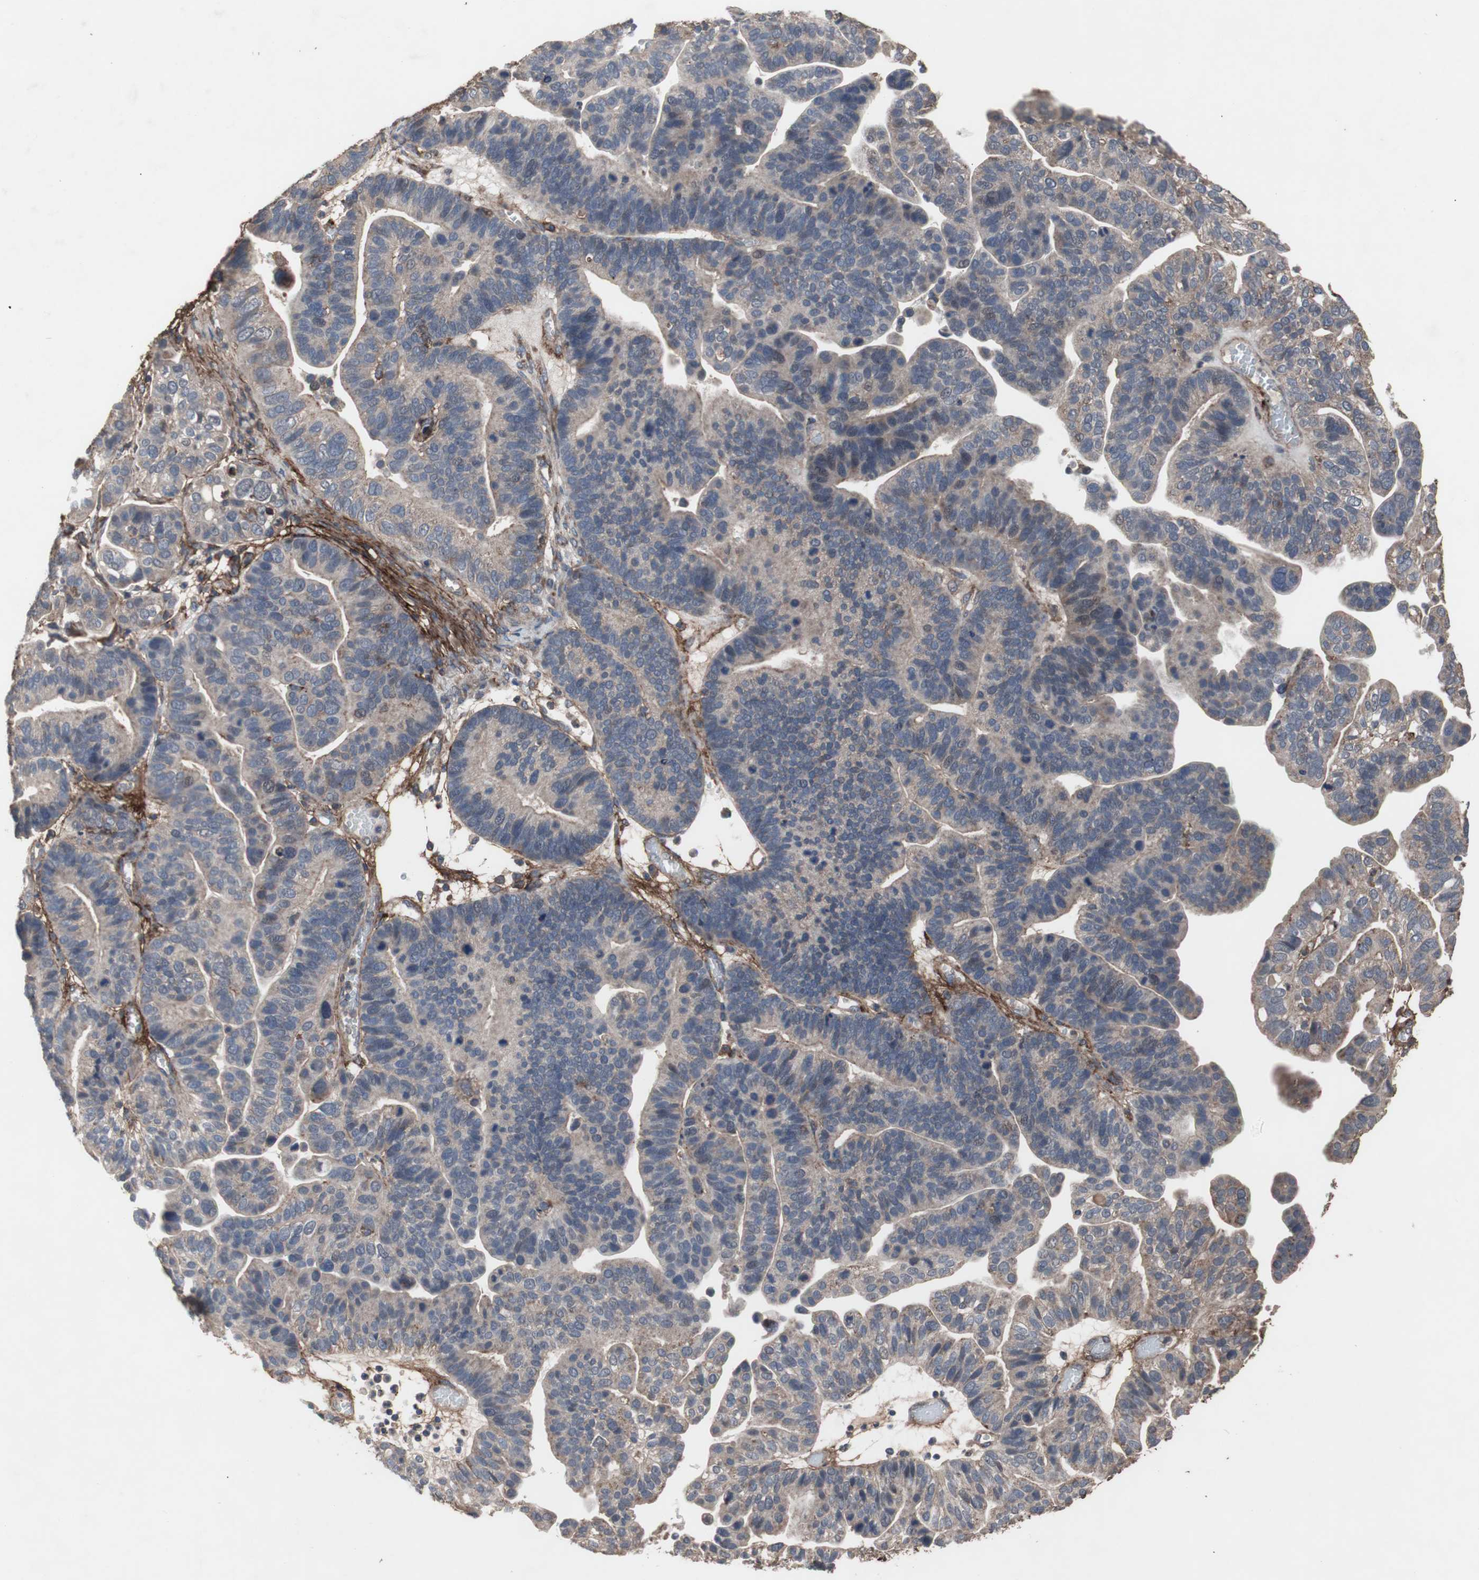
{"staining": {"intensity": "weak", "quantity": "25%-75%", "location": "cytoplasmic/membranous"}, "tissue": "ovarian cancer", "cell_type": "Tumor cells", "image_type": "cancer", "snomed": [{"axis": "morphology", "description": "Cystadenocarcinoma, serous, NOS"}, {"axis": "topography", "description": "Ovary"}], "caption": "The histopathology image reveals immunohistochemical staining of ovarian serous cystadenocarcinoma. There is weak cytoplasmic/membranous staining is present in approximately 25%-75% of tumor cells.", "gene": "COL6A2", "patient": {"sex": "female", "age": 56}}